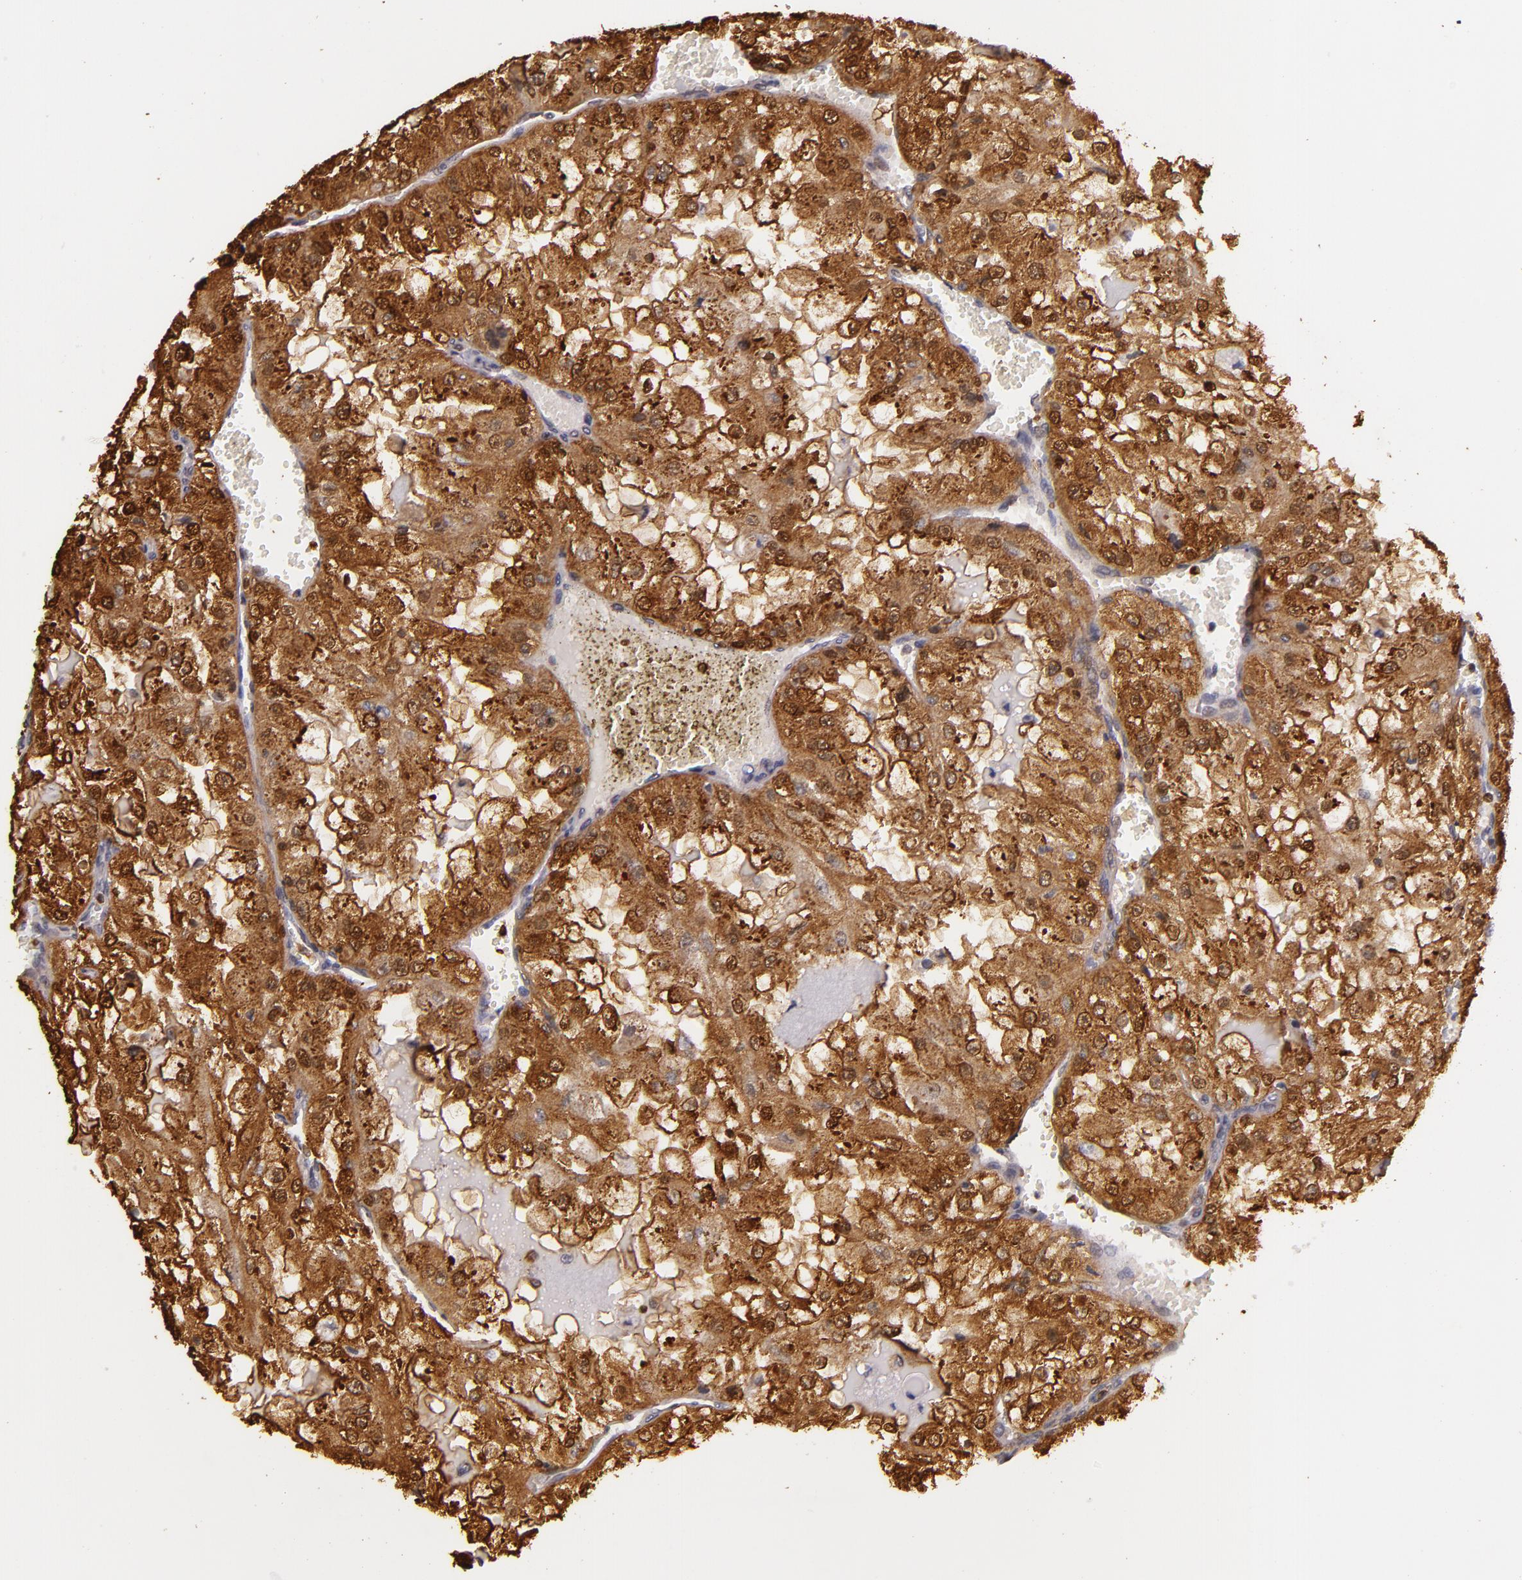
{"staining": {"intensity": "strong", "quantity": ">75%", "location": "cytoplasmic/membranous"}, "tissue": "renal cancer", "cell_type": "Tumor cells", "image_type": "cancer", "snomed": [{"axis": "morphology", "description": "Adenocarcinoma, NOS"}, {"axis": "topography", "description": "Kidney"}], "caption": "Adenocarcinoma (renal) stained for a protein reveals strong cytoplasmic/membranous positivity in tumor cells.", "gene": "SLC9A3R1", "patient": {"sex": "female", "age": 74}}